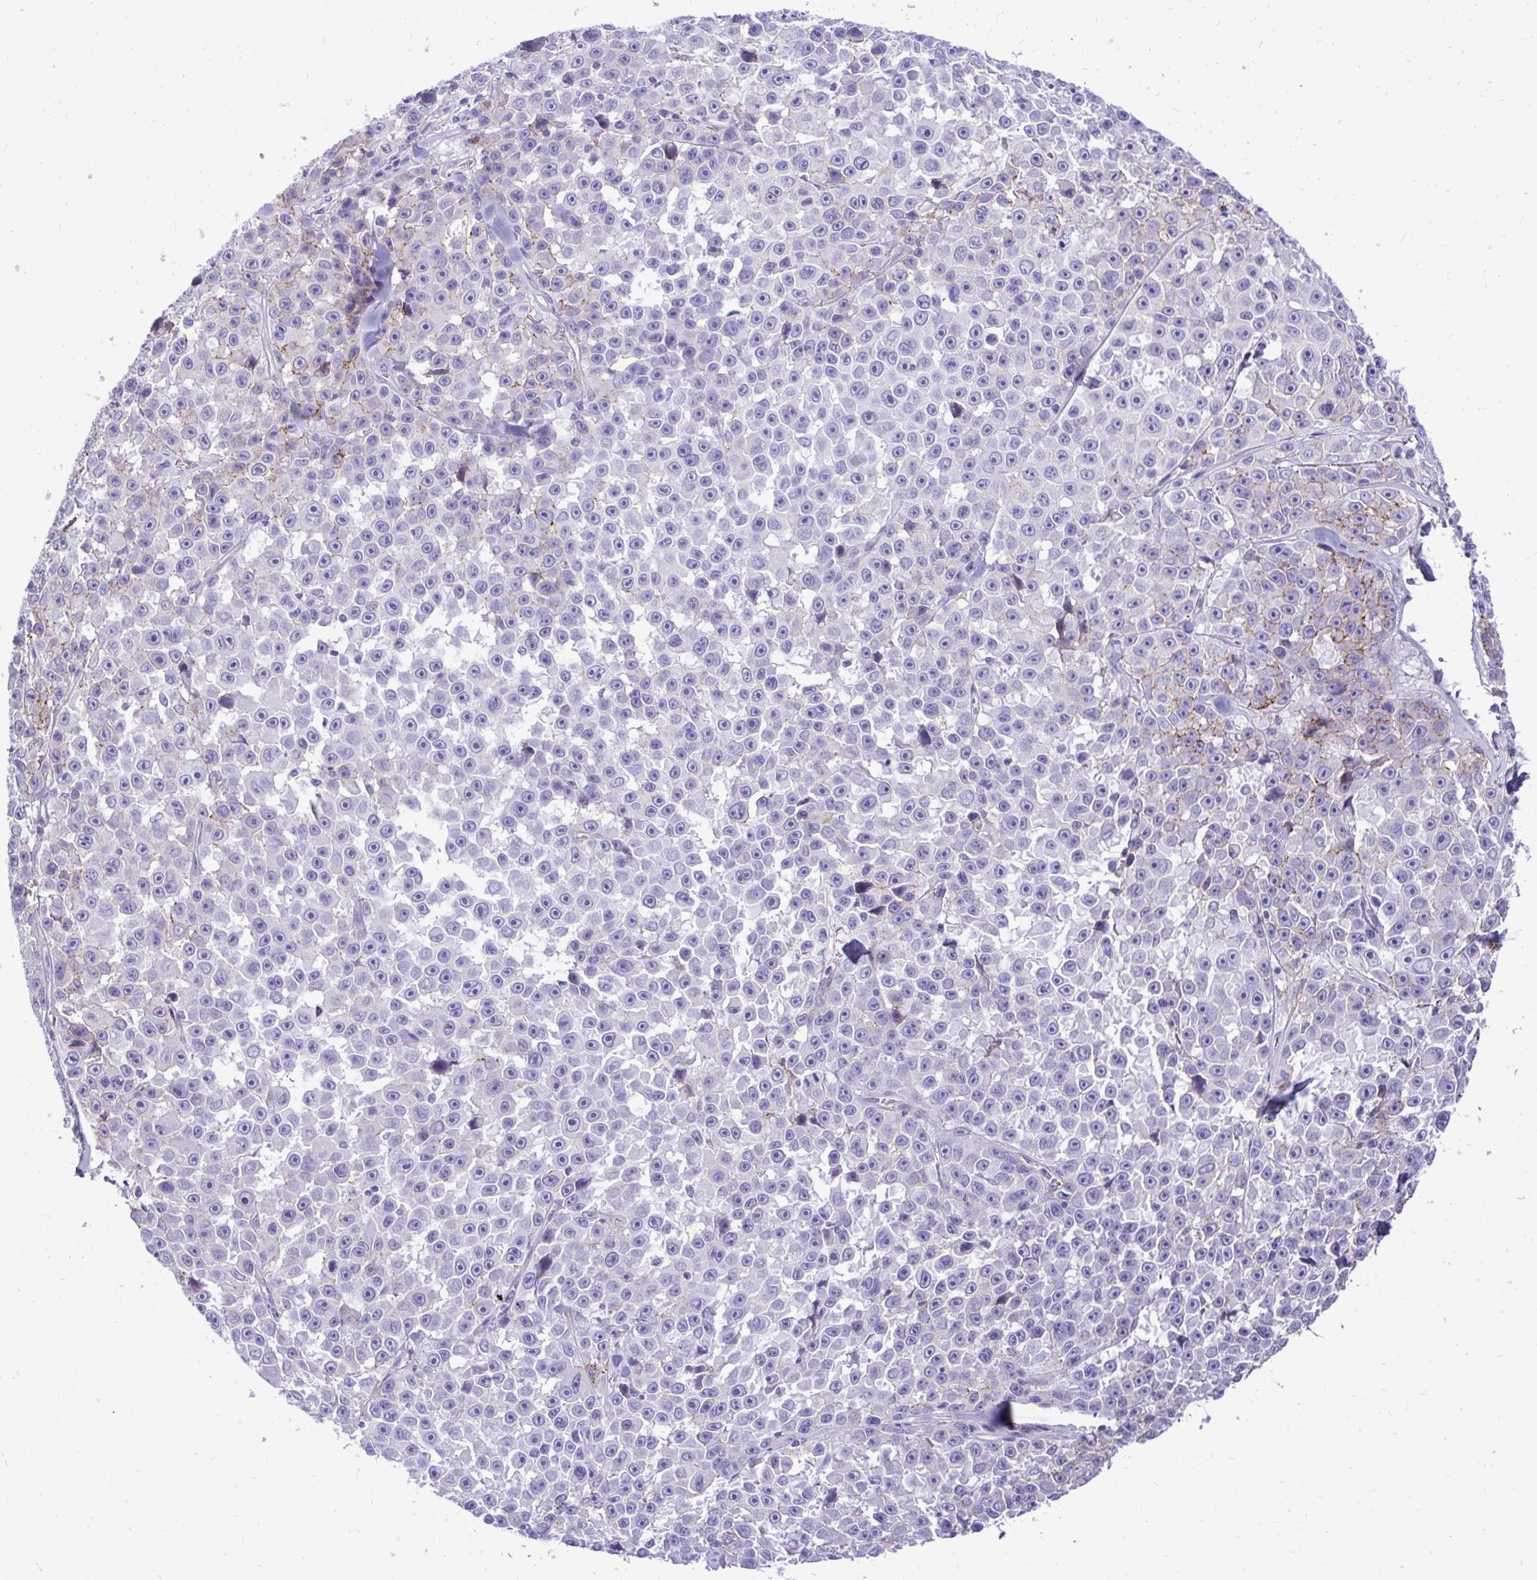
{"staining": {"intensity": "weak", "quantity": "<25%", "location": "cytoplasmic/membranous"}, "tissue": "melanoma", "cell_type": "Tumor cells", "image_type": "cancer", "snomed": [{"axis": "morphology", "description": "Malignant melanoma, NOS"}, {"axis": "topography", "description": "Skin"}], "caption": "Immunohistochemical staining of malignant melanoma demonstrates no significant staining in tumor cells. (DAB immunohistochemistry, high magnification).", "gene": "HRG", "patient": {"sex": "female", "age": 66}}